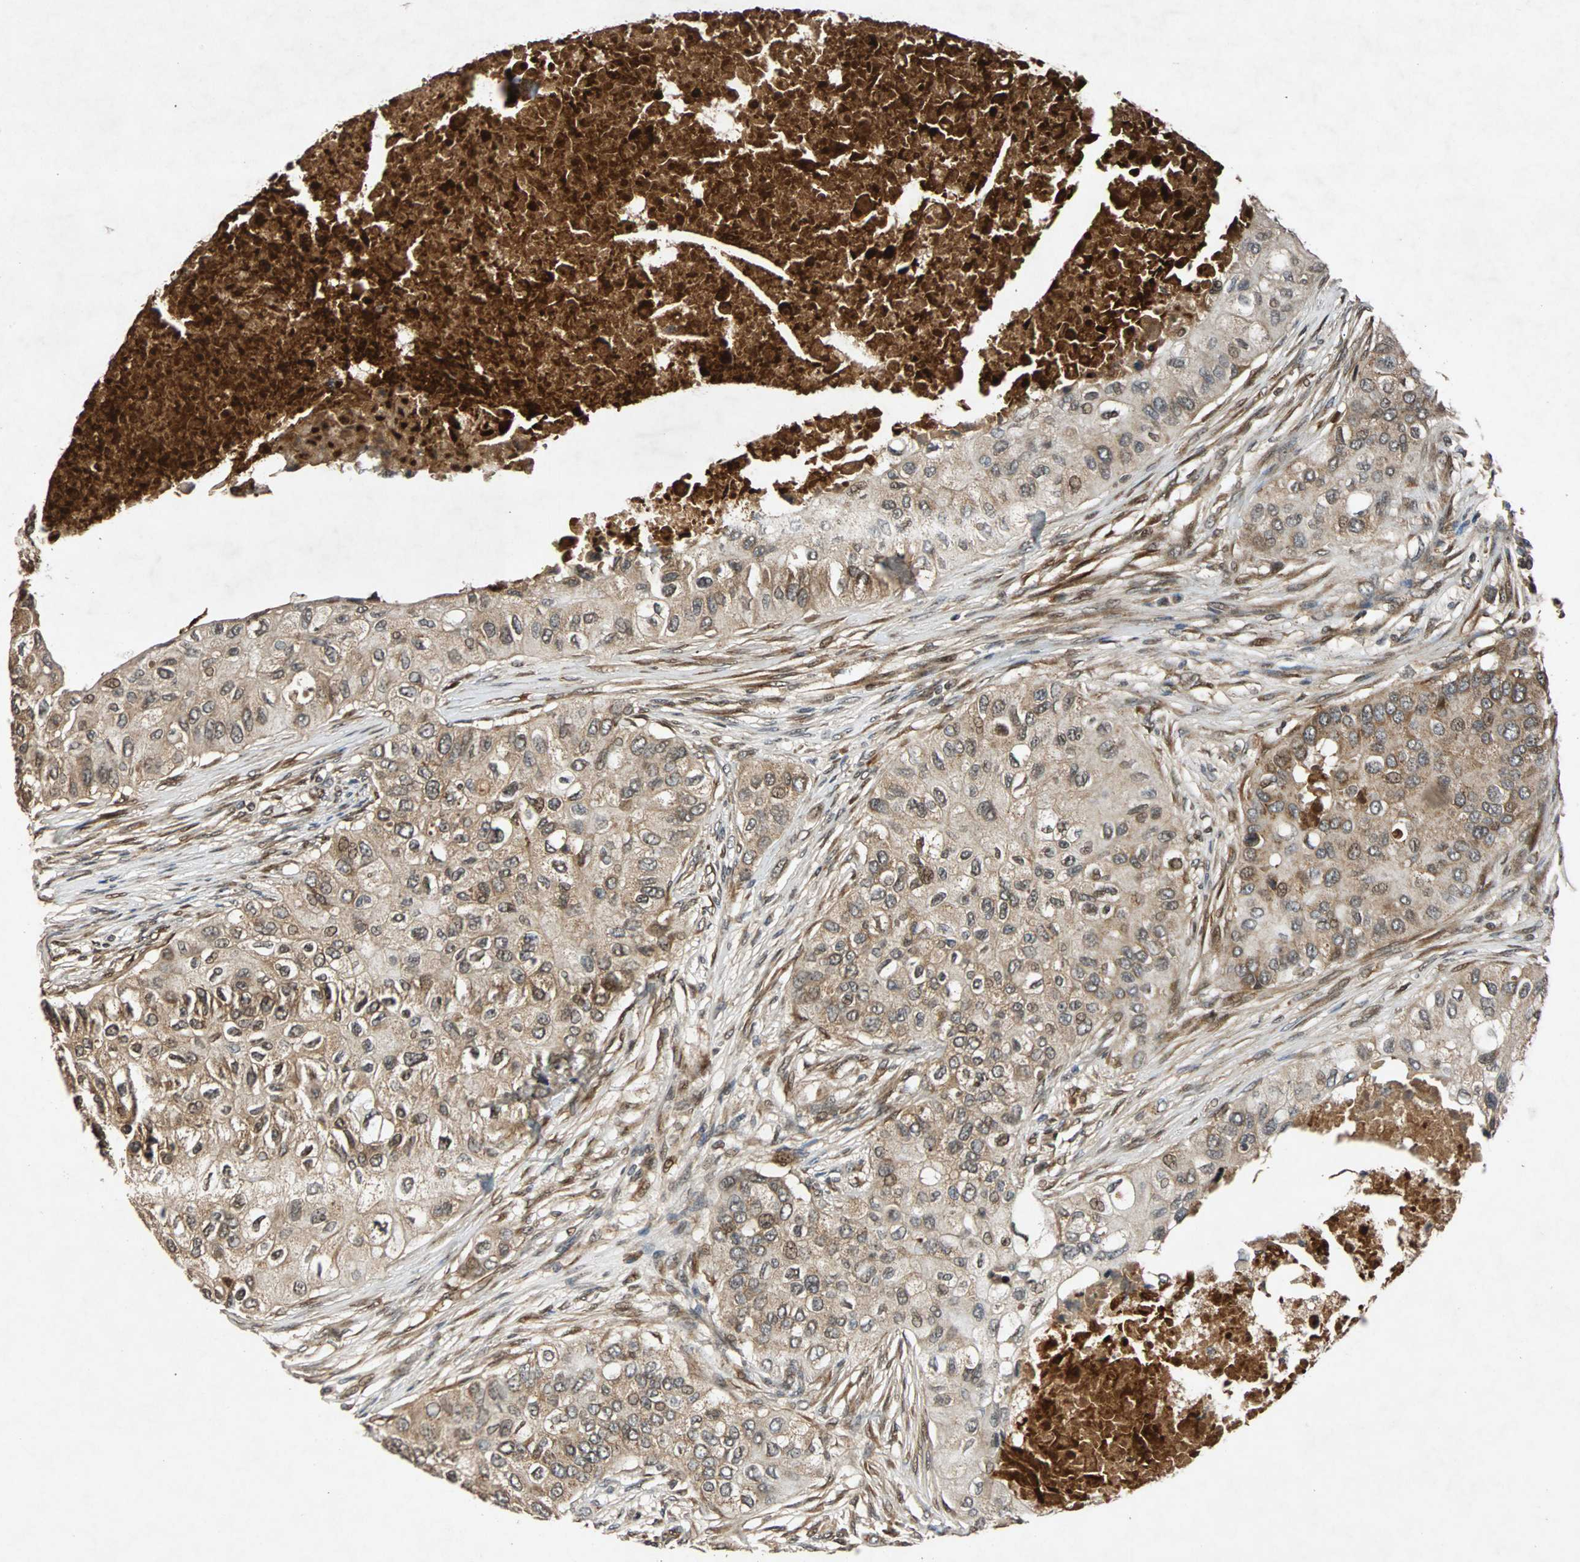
{"staining": {"intensity": "moderate", "quantity": ">75%", "location": "cytoplasmic/membranous,nuclear"}, "tissue": "breast cancer", "cell_type": "Tumor cells", "image_type": "cancer", "snomed": [{"axis": "morphology", "description": "Normal tissue, NOS"}, {"axis": "morphology", "description": "Duct carcinoma"}, {"axis": "topography", "description": "Breast"}], "caption": "Immunohistochemical staining of breast cancer (infiltrating ductal carcinoma) displays medium levels of moderate cytoplasmic/membranous and nuclear protein expression in about >75% of tumor cells.", "gene": "USP31", "patient": {"sex": "female", "age": 49}}